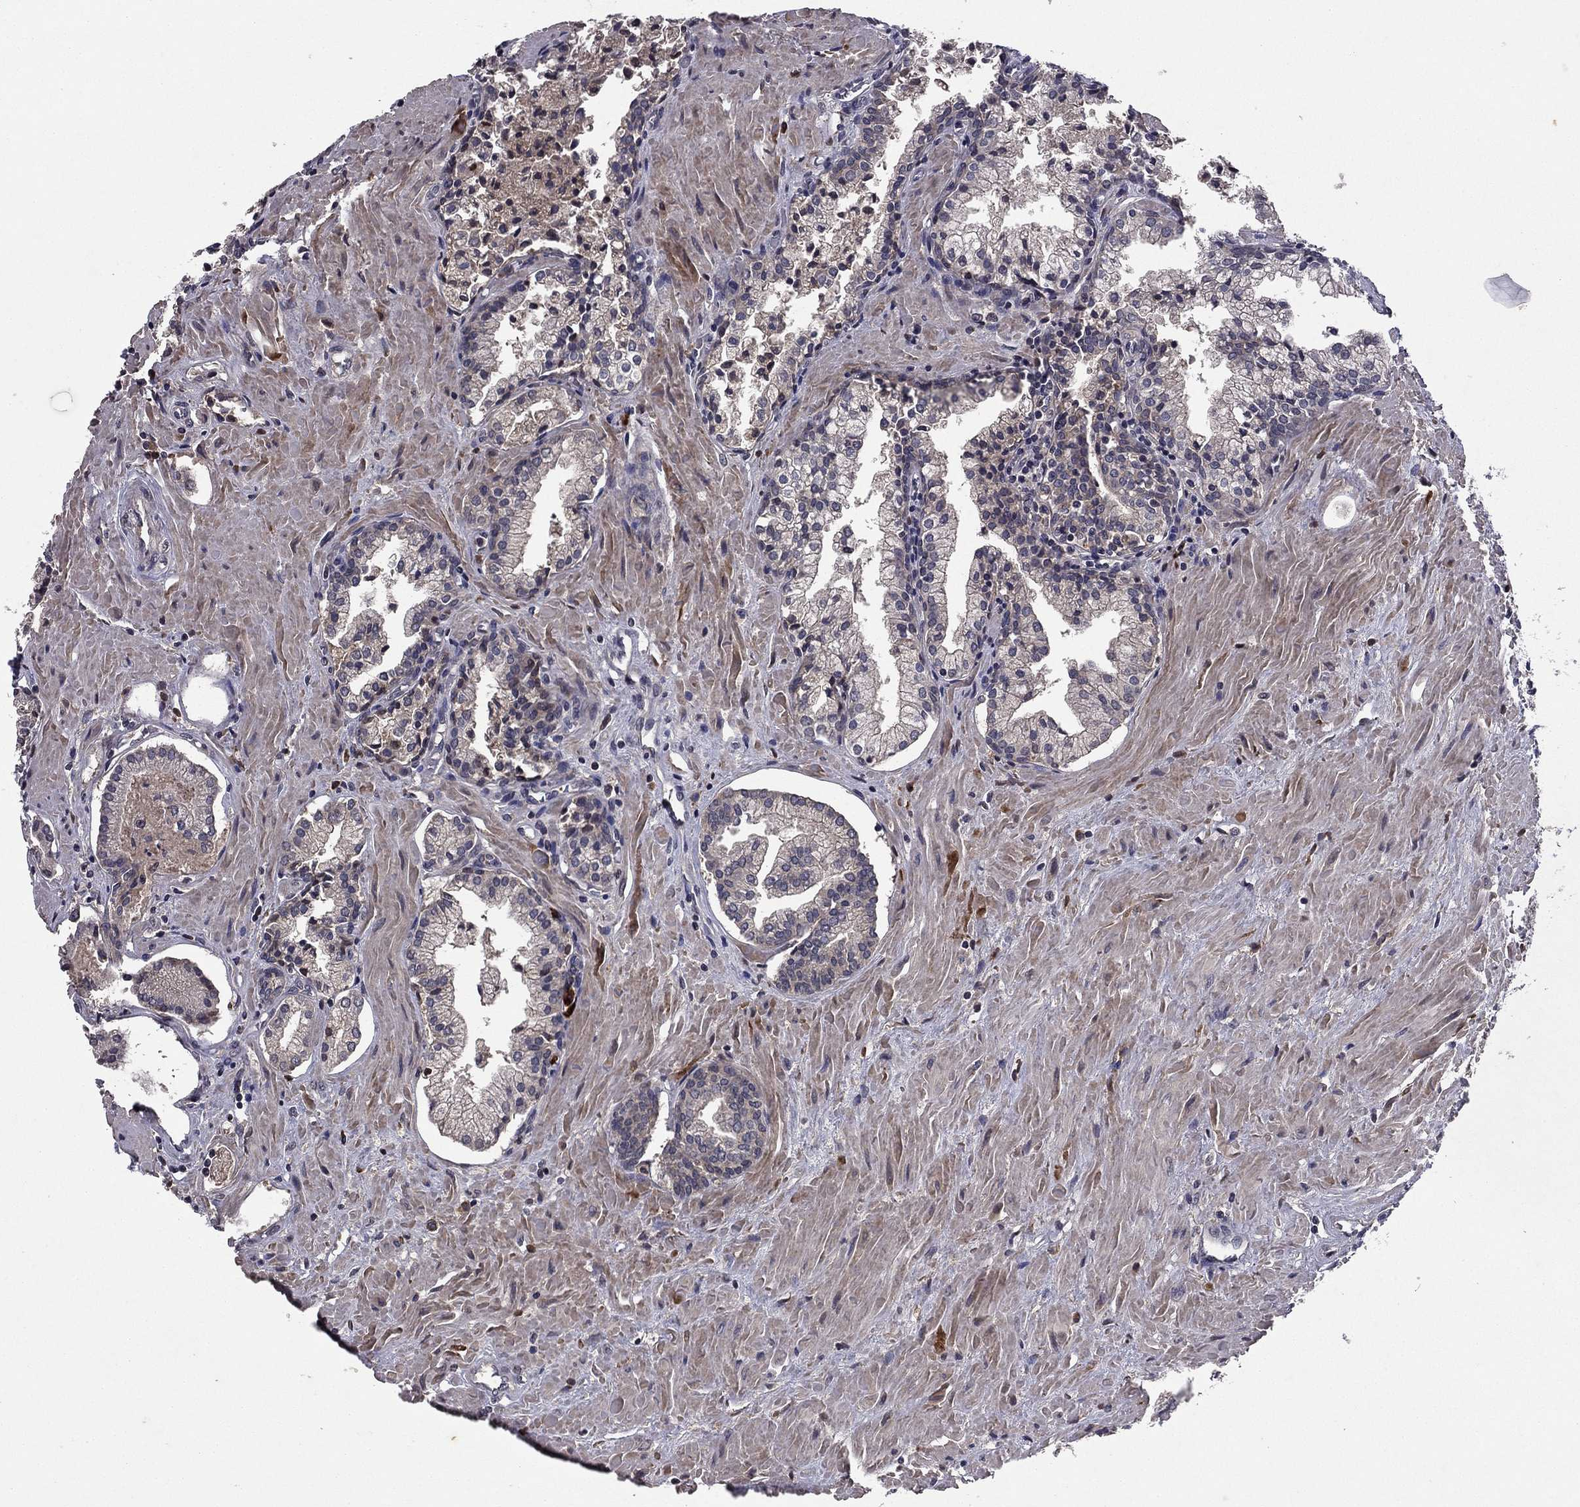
{"staining": {"intensity": "negative", "quantity": "none", "location": "none"}, "tissue": "prostate cancer", "cell_type": "Tumor cells", "image_type": "cancer", "snomed": [{"axis": "morphology", "description": "Adenocarcinoma, NOS"}, {"axis": "topography", "description": "Prostate and seminal vesicle, NOS"}, {"axis": "topography", "description": "Prostate"}], "caption": "High power microscopy micrograph of an immunohistochemistry (IHC) histopathology image of adenocarcinoma (prostate), revealing no significant expression in tumor cells.", "gene": "PROS1", "patient": {"sex": "male", "age": 44}}